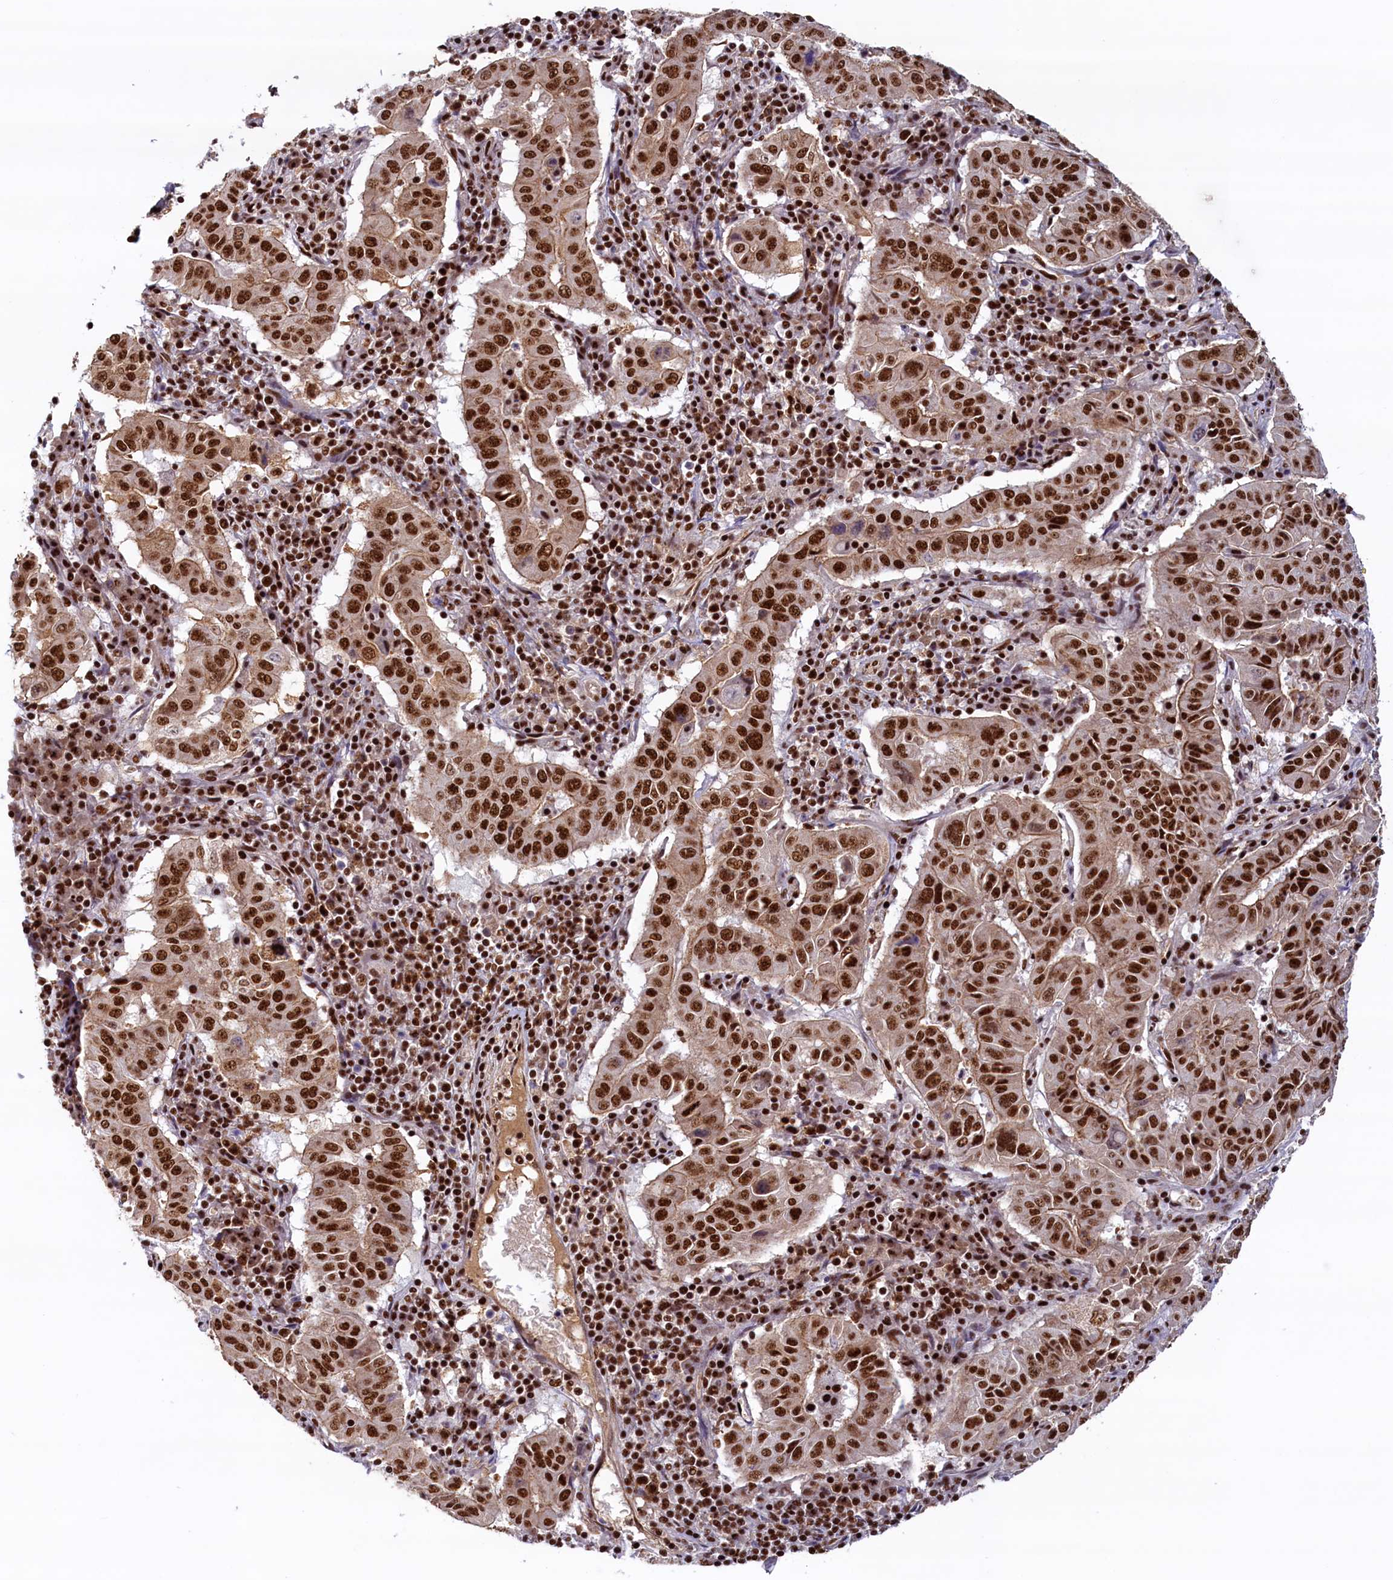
{"staining": {"intensity": "strong", "quantity": ">75%", "location": "nuclear"}, "tissue": "pancreatic cancer", "cell_type": "Tumor cells", "image_type": "cancer", "snomed": [{"axis": "morphology", "description": "Adenocarcinoma, NOS"}, {"axis": "topography", "description": "Pancreas"}], "caption": "Protein expression analysis of pancreatic cancer (adenocarcinoma) exhibits strong nuclear expression in about >75% of tumor cells. (Stains: DAB in brown, nuclei in blue, Microscopy: brightfield microscopy at high magnification).", "gene": "ZC3H18", "patient": {"sex": "male", "age": 63}}